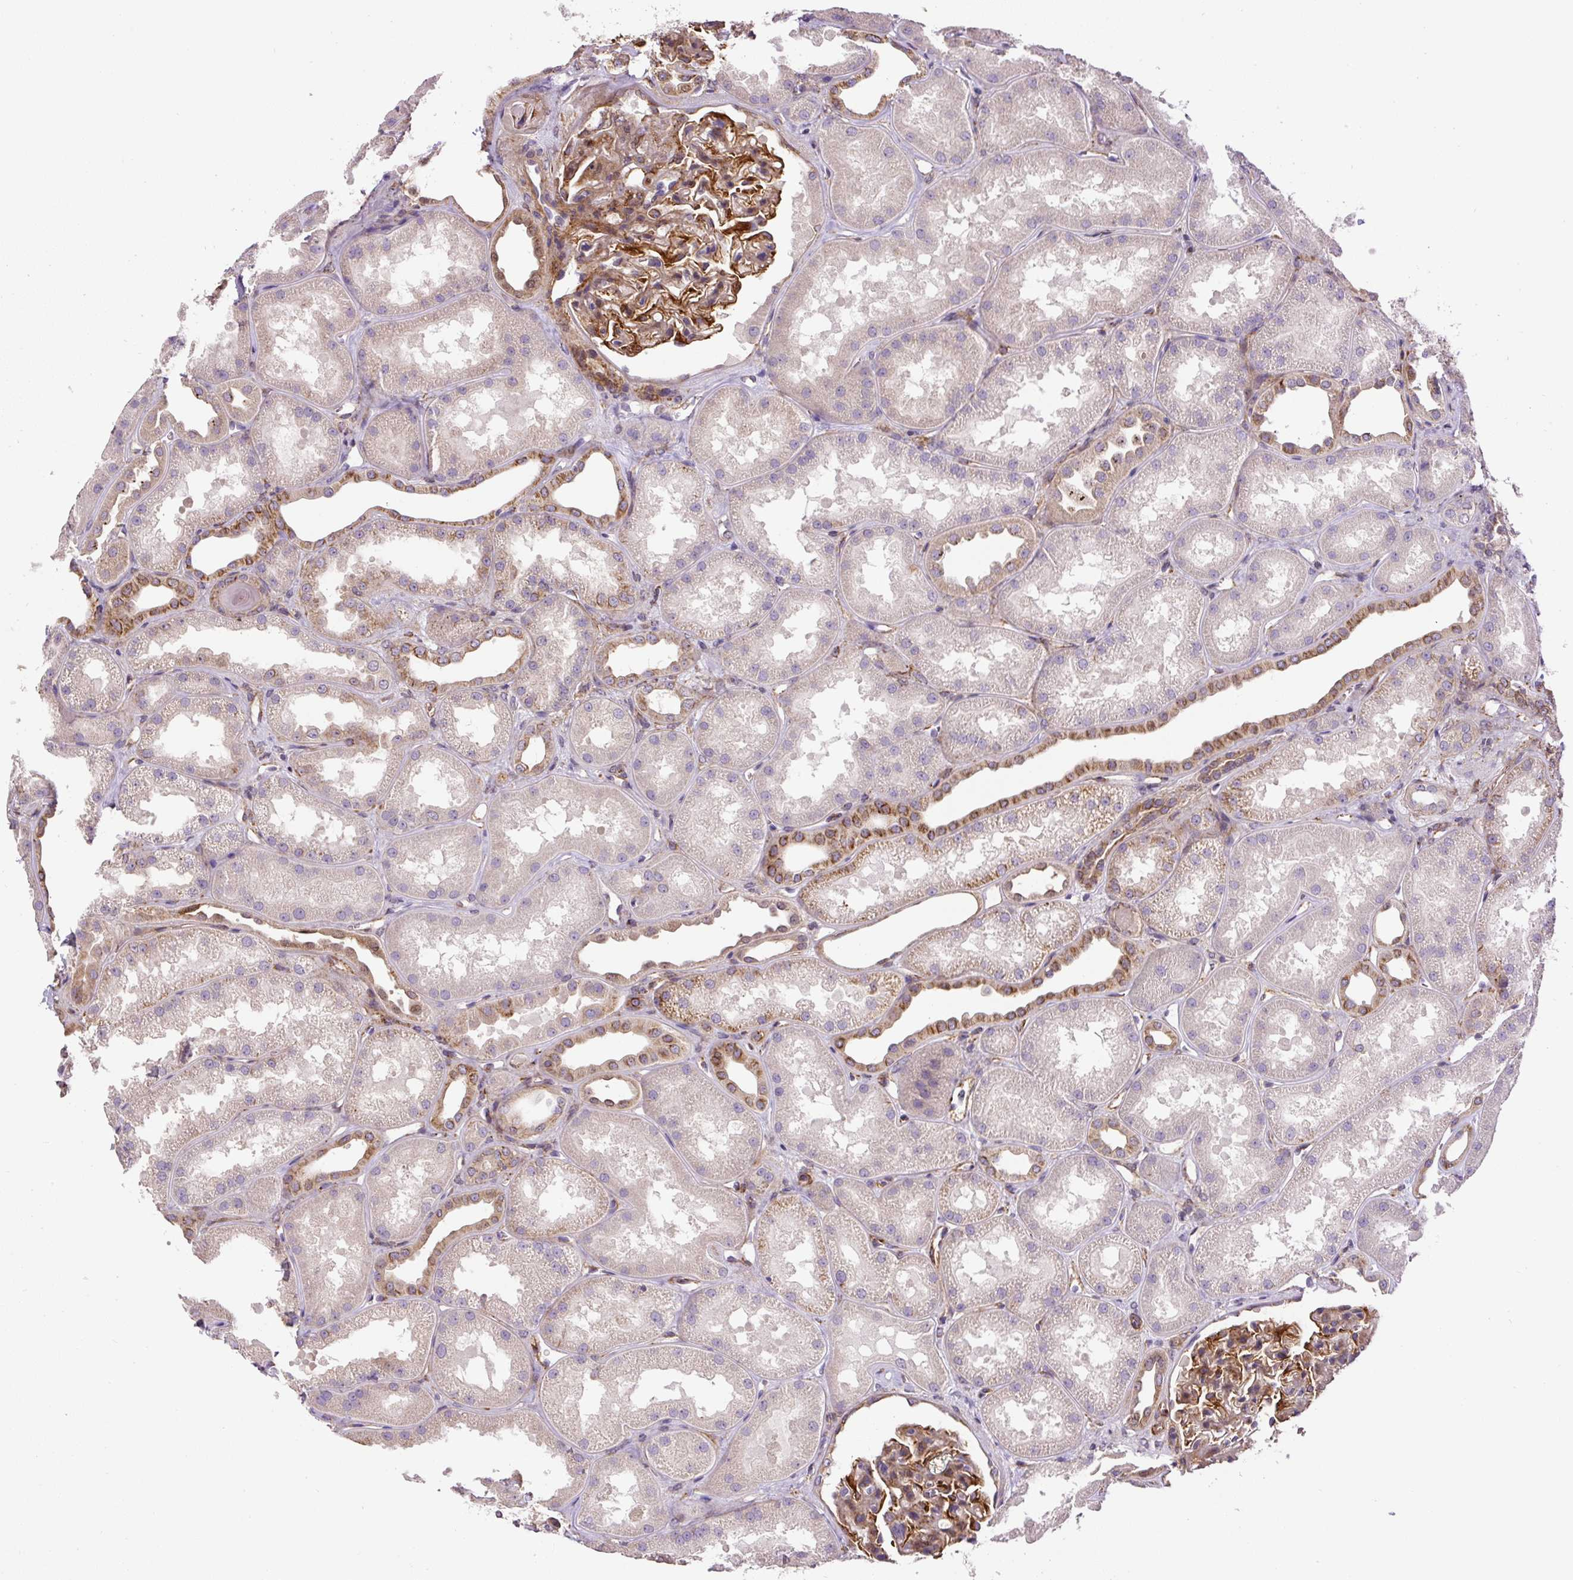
{"staining": {"intensity": "moderate", "quantity": ">75%", "location": "cytoplasmic/membranous"}, "tissue": "kidney", "cell_type": "Cells in glomeruli", "image_type": "normal", "snomed": [{"axis": "morphology", "description": "Normal tissue, NOS"}, {"axis": "topography", "description": "Kidney"}], "caption": "Immunohistochemical staining of unremarkable human kidney demonstrates medium levels of moderate cytoplasmic/membranous expression in approximately >75% of cells in glomeruli. Ihc stains the protein of interest in brown and the nuclei are stained blue.", "gene": "RNF170", "patient": {"sex": "male", "age": 61}}